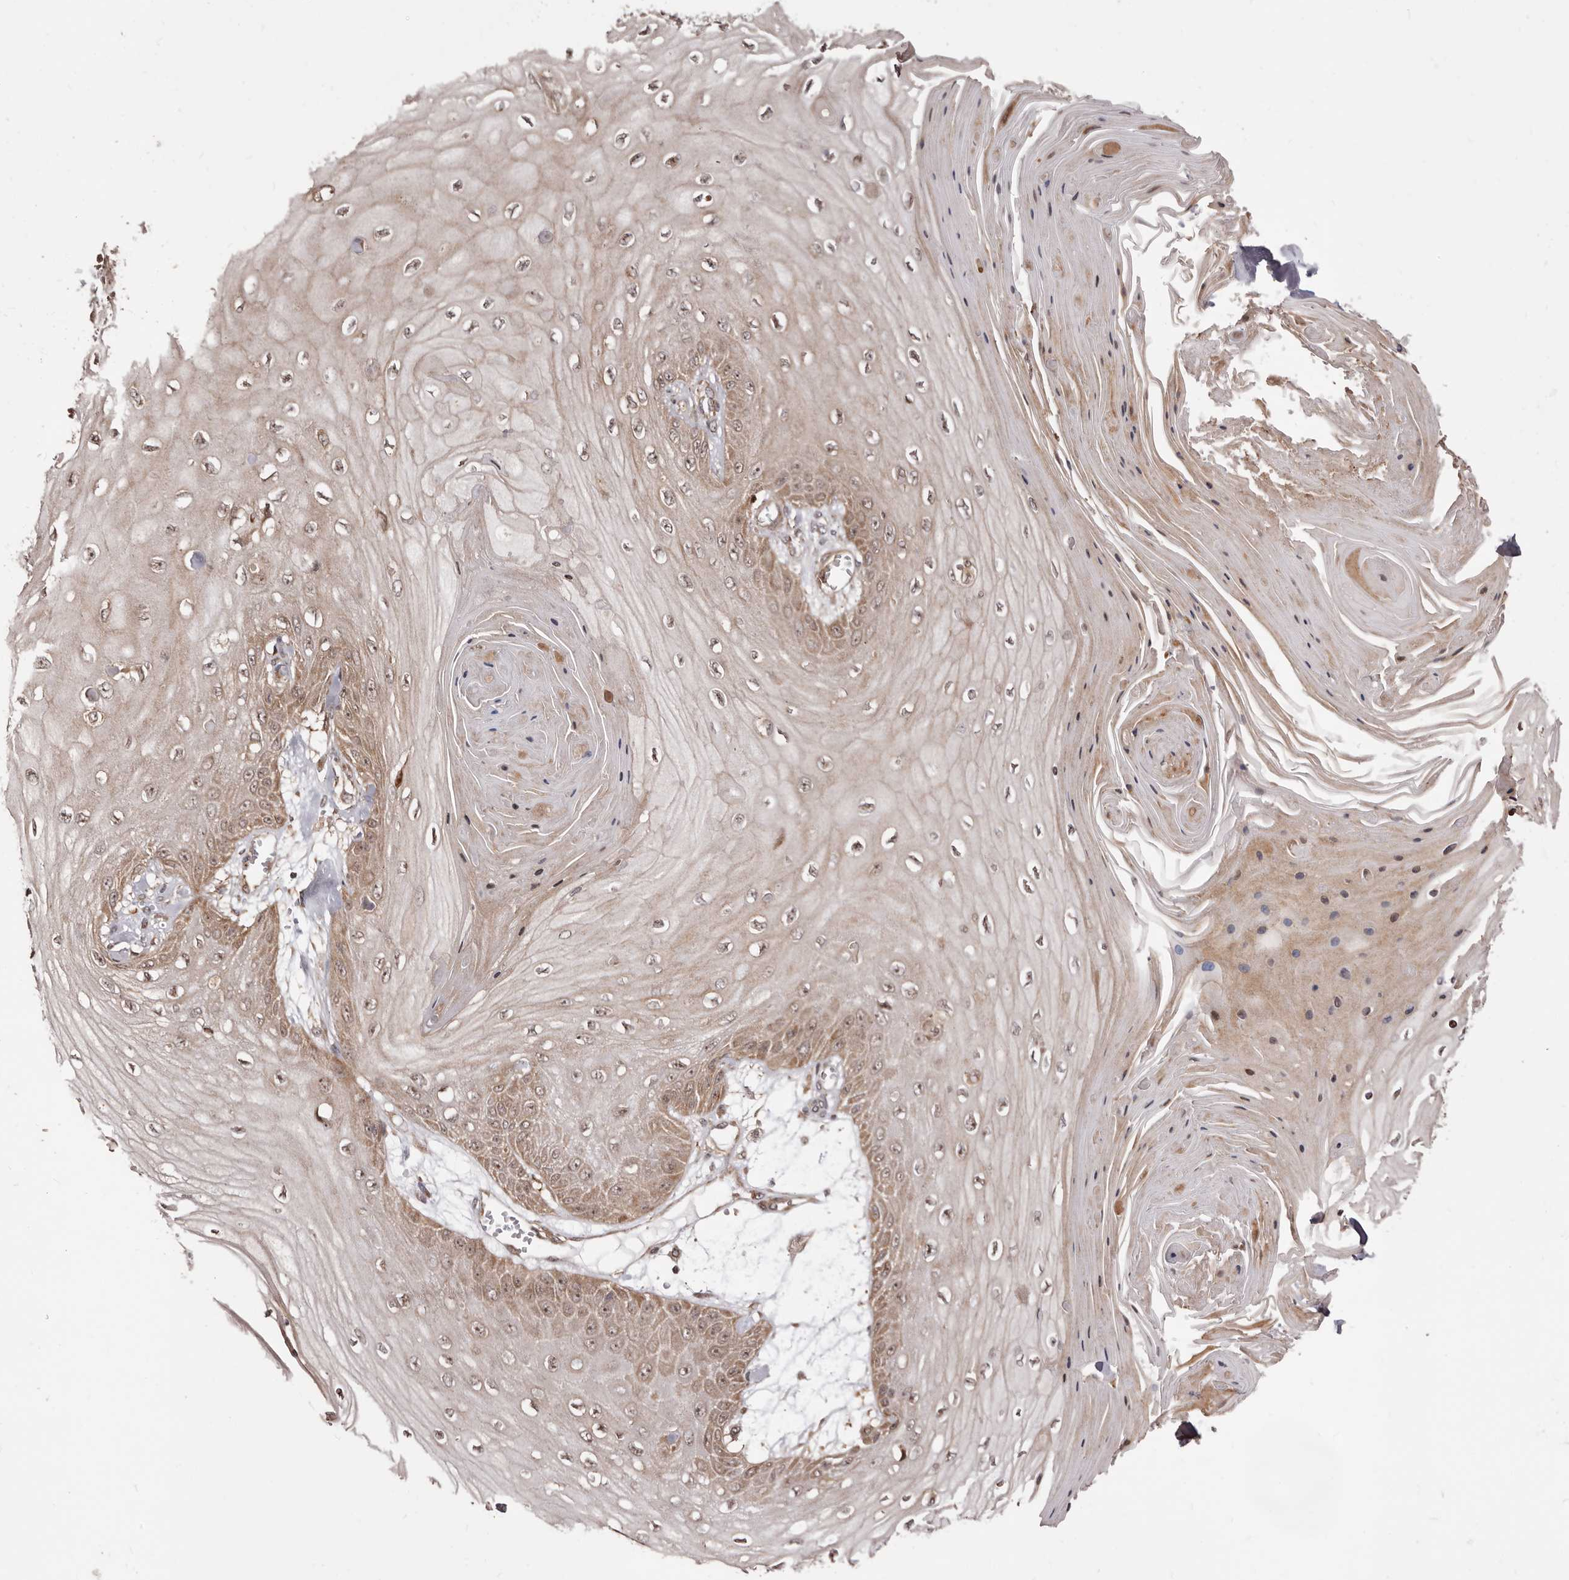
{"staining": {"intensity": "moderate", "quantity": "<25%", "location": "cytoplasmic/membranous,nuclear"}, "tissue": "skin cancer", "cell_type": "Tumor cells", "image_type": "cancer", "snomed": [{"axis": "morphology", "description": "Squamous cell carcinoma, NOS"}, {"axis": "topography", "description": "Skin"}], "caption": "Immunohistochemical staining of squamous cell carcinoma (skin) demonstrates moderate cytoplasmic/membranous and nuclear protein staining in approximately <25% of tumor cells.", "gene": "ZCCHC7", "patient": {"sex": "male", "age": 74}}